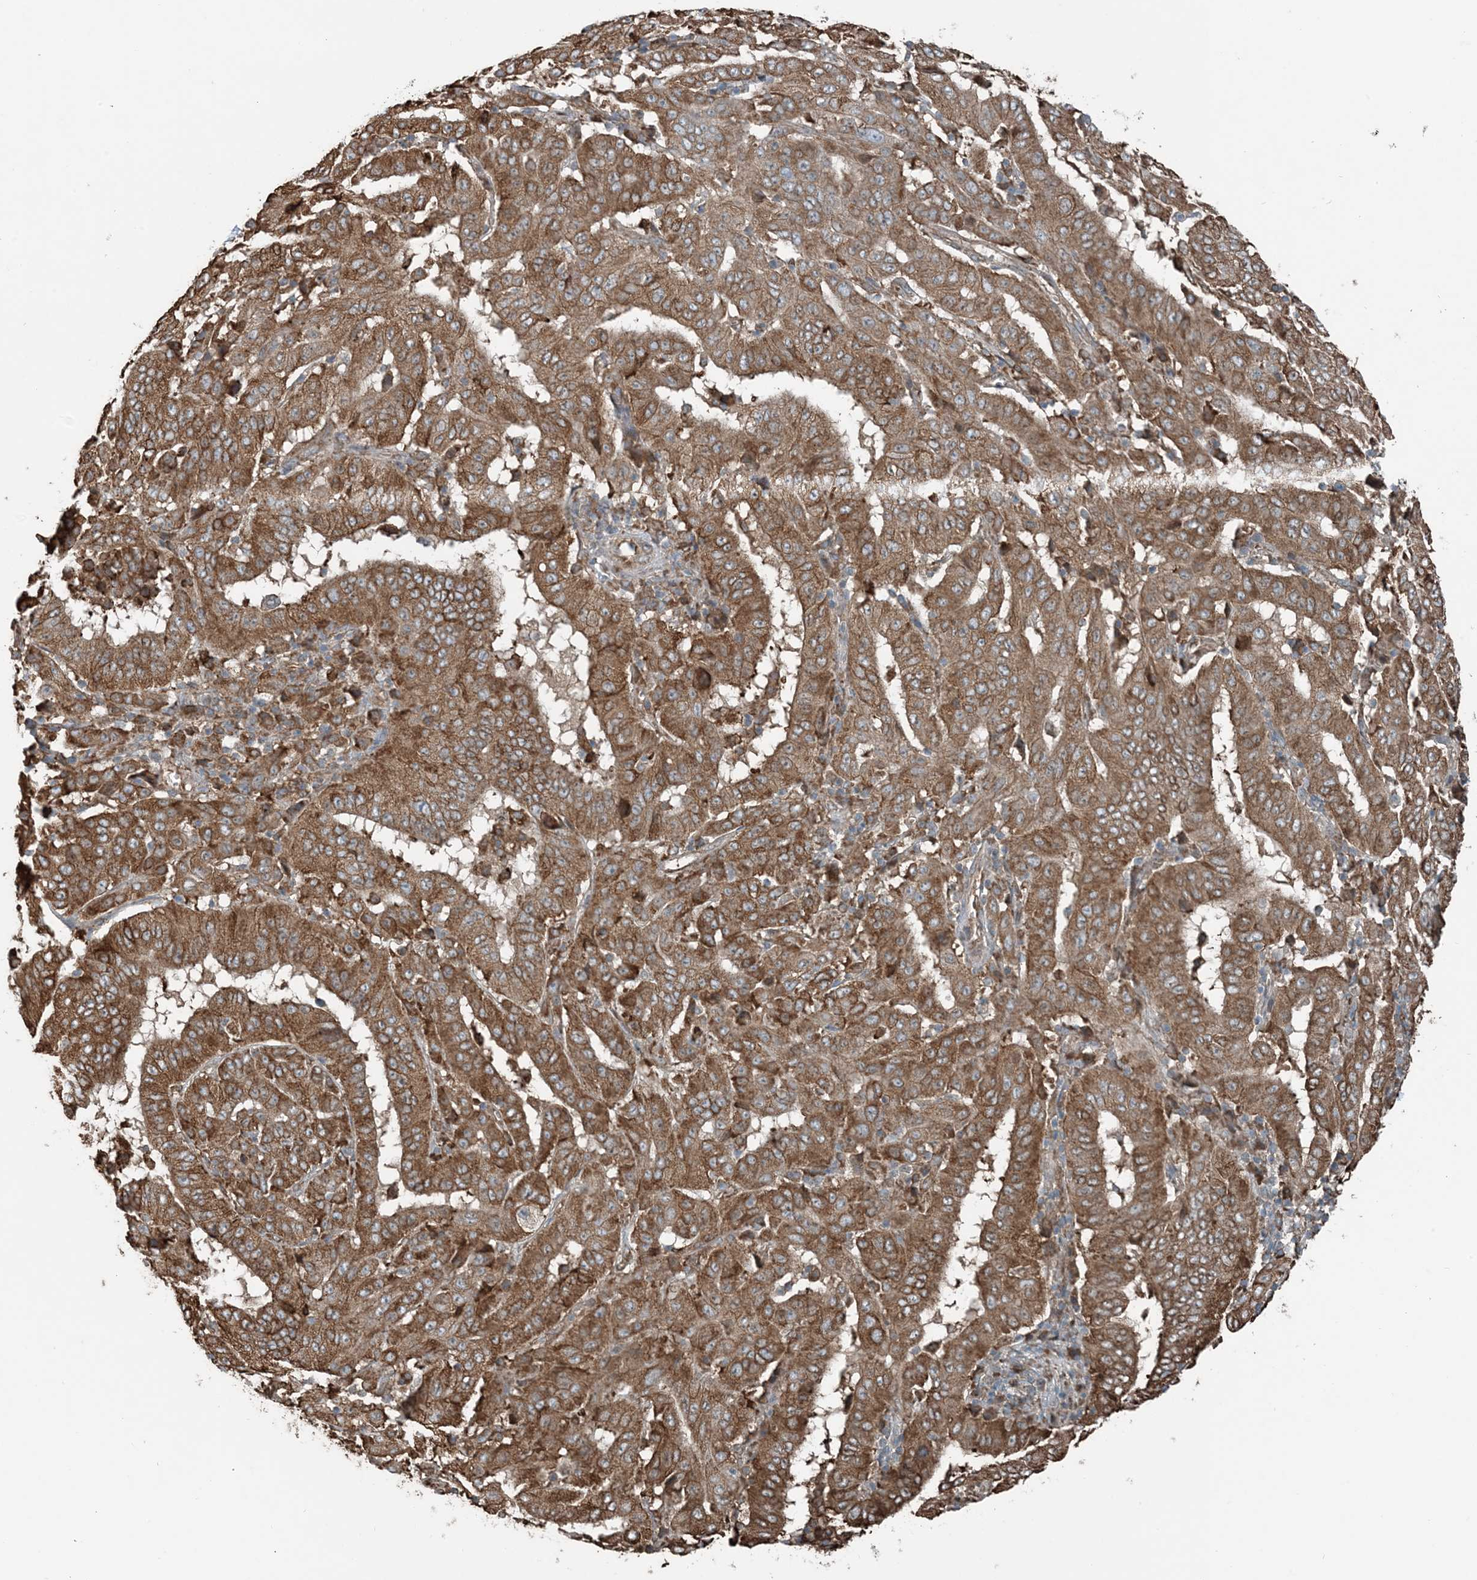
{"staining": {"intensity": "moderate", "quantity": ">75%", "location": "cytoplasmic/membranous"}, "tissue": "pancreatic cancer", "cell_type": "Tumor cells", "image_type": "cancer", "snomed": [{"axis": "morphology", "description": "Adenocarcinoma, NOS"}, {"axis": "topography", "description": "Pancreas"}], "caption": "This is an image of immunohistochemistry staining of pancreatic cancer, which shows moderate positivity in the cytoplasmic/membranous of tumor cells.", "gene": "CERKL", "patient": {"sex": "male", "age": 63}}